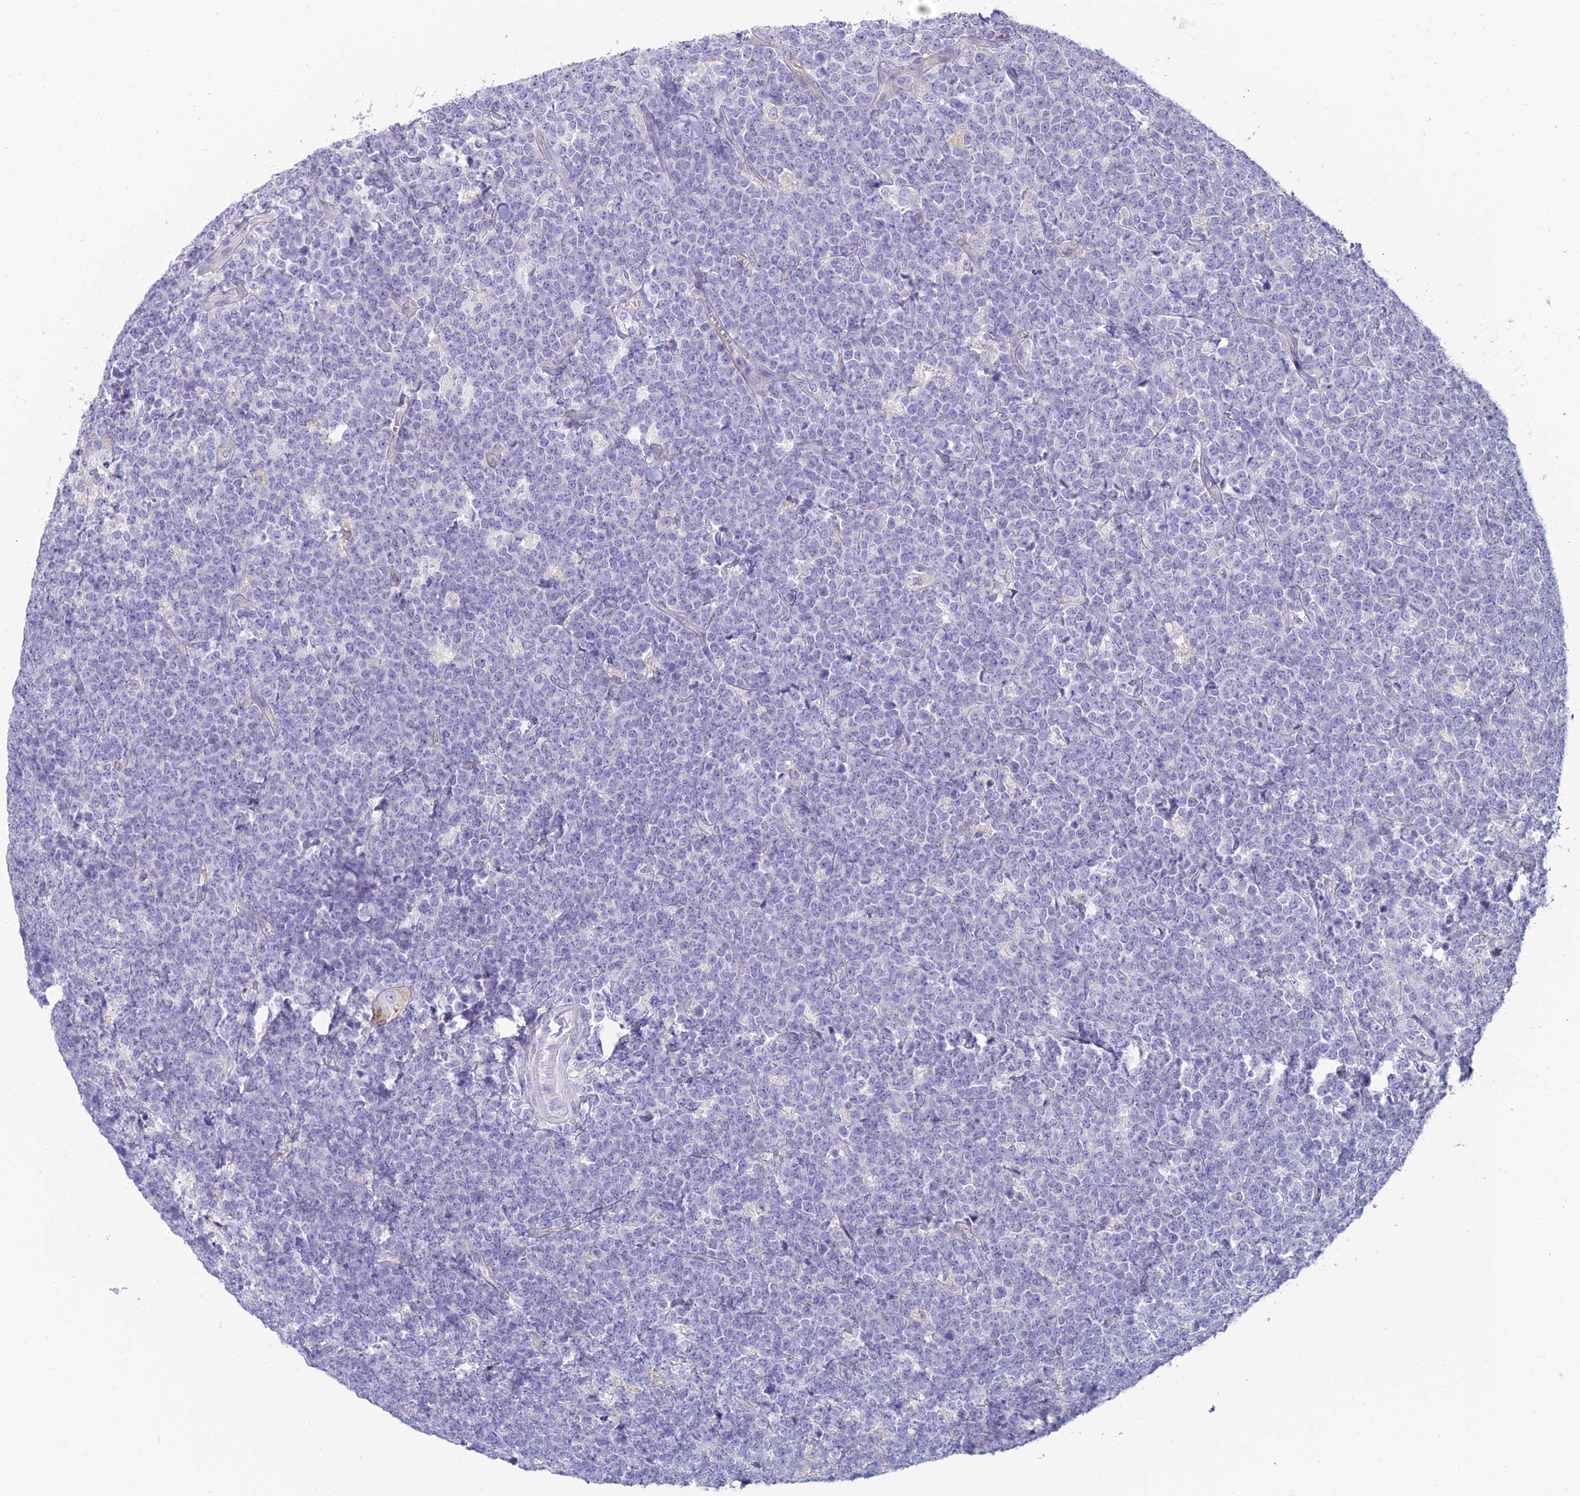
{"staining": {"intensity": "negative", "quantity": "none", "location": "none"}, "tissue": "lymphoma", "cell_type": "Tumor cells", "image_type": "cancer", "snomed": [{"axis": "morphology", "description": "Malignant lymphoma, non-Hodgkin's type, High grade"}, {"axis": "topography", "description": "Small intestine"}], "caption": "A high-resolution image shows immunohistochemistry (IHC) staining of malignant lymphoma, non-Hodgkin's type (high-grade), which displays no significant staining in tumor cells.", "gene": "NEURL1", "patient": {"sex": "male", "age": 8}}